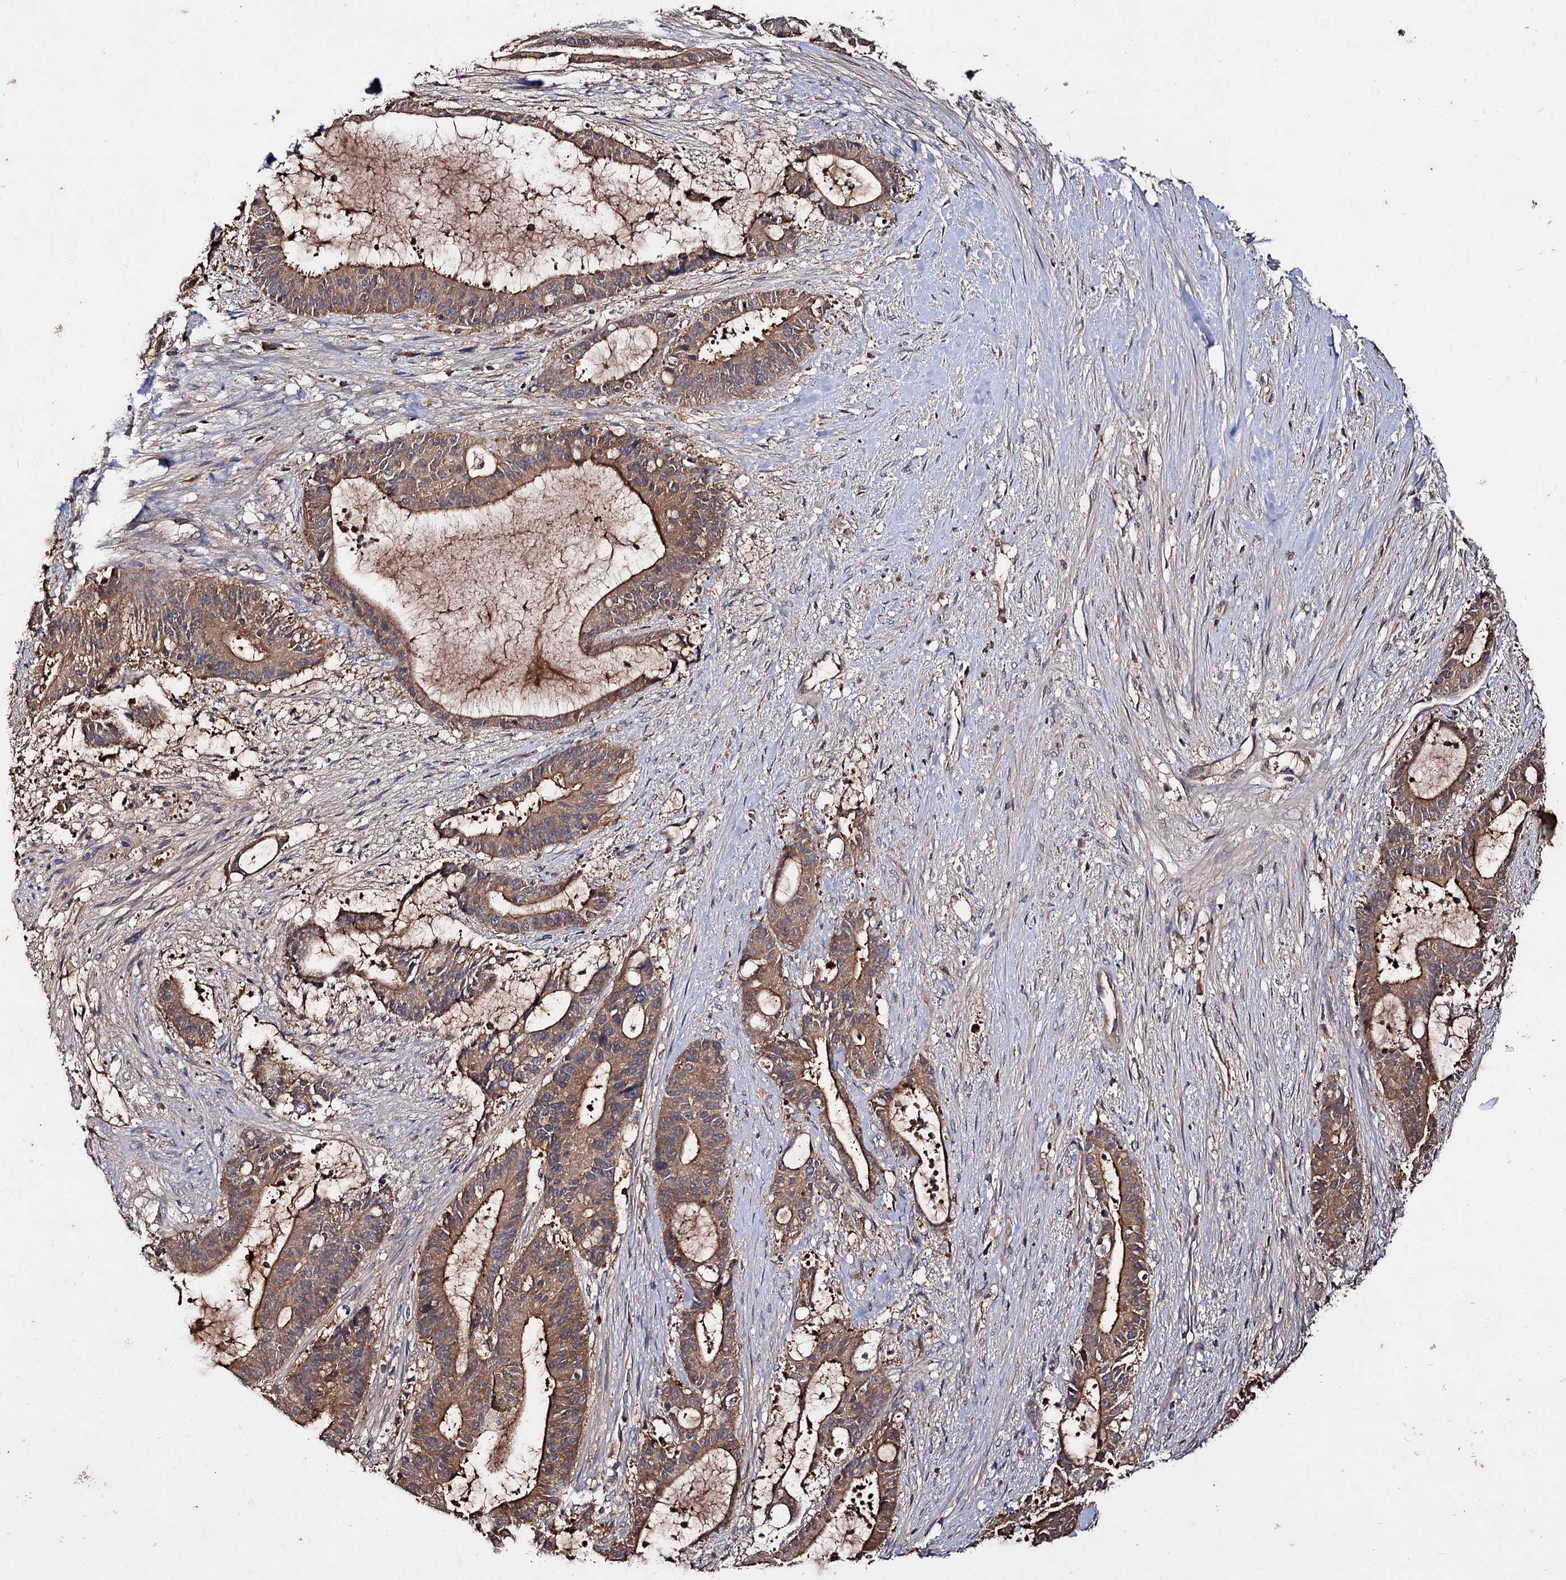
{"staining": {"intensity": "moderate", "quantity": ">75%", "location": "cytoplasmic/membranous"}, "tissue": "liver cancer", "cell_type": "Tumor cells", "image_type": "cancer", "snomed": [{"axis": "morphology", "description": "Normal tissue, NOS"}, {"axis": "morphology", "description": "Cholangiocarcinoma"}, {"axis": "topography", "description": "Liver"}, {"axis": "topography", "description": "Peripheral nerve tissue"}], "caption": "Tumor cells display medium levels of moderate cytoplasmic/membranous expression in approximately >75% of cells in liver cancer.", "gene": "ARFIP2", "patient": {"sex": "female", "age": 73}}